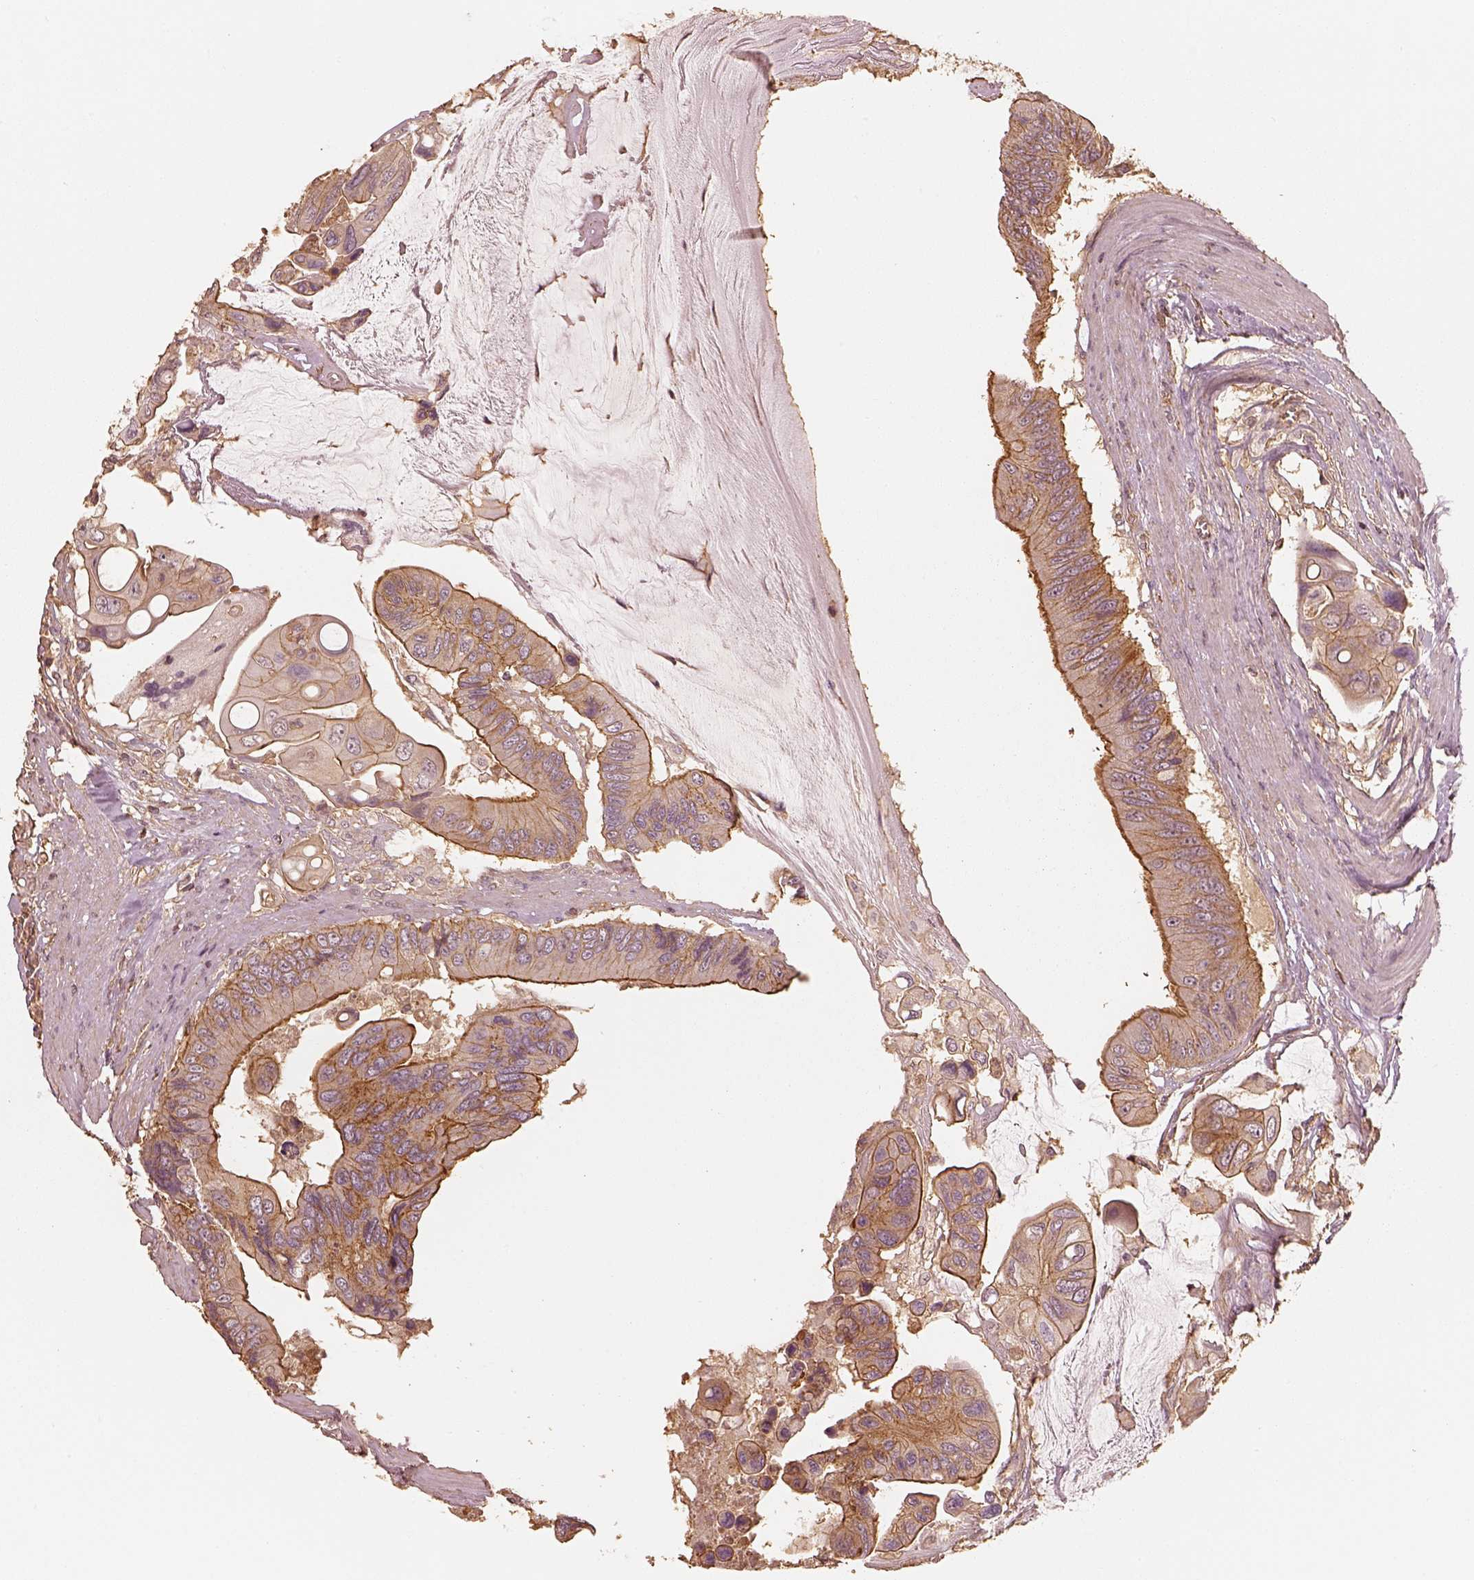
{"staining": {"intensity": "strong", "quantity": "25%-75%", "location": "cytoplasmic/membranous"}, "tissue": "colorectal cancer", "cell_type": "Tumor cells", "image_type": "cancer", "snomed": [{"axis": "morphology", "description": "Adenocarcinoma, NOS"}, {"axis": "topography", "description": "Rectum"}], "caption": "High-power microscopy captured an immunohistochemistry photomicrograph of colorectal cancer (adenocarcinoma), revealing strong cytoplasmic/membranous positivity in approximately 25%-75% of tumor cells. The staining was performed using DAB, with brown indicating positive protein expression. Nuclei are stained blue with hematoxylin.", "gene": "WDR7", "patient": {"sex": "male", "age": 63}}